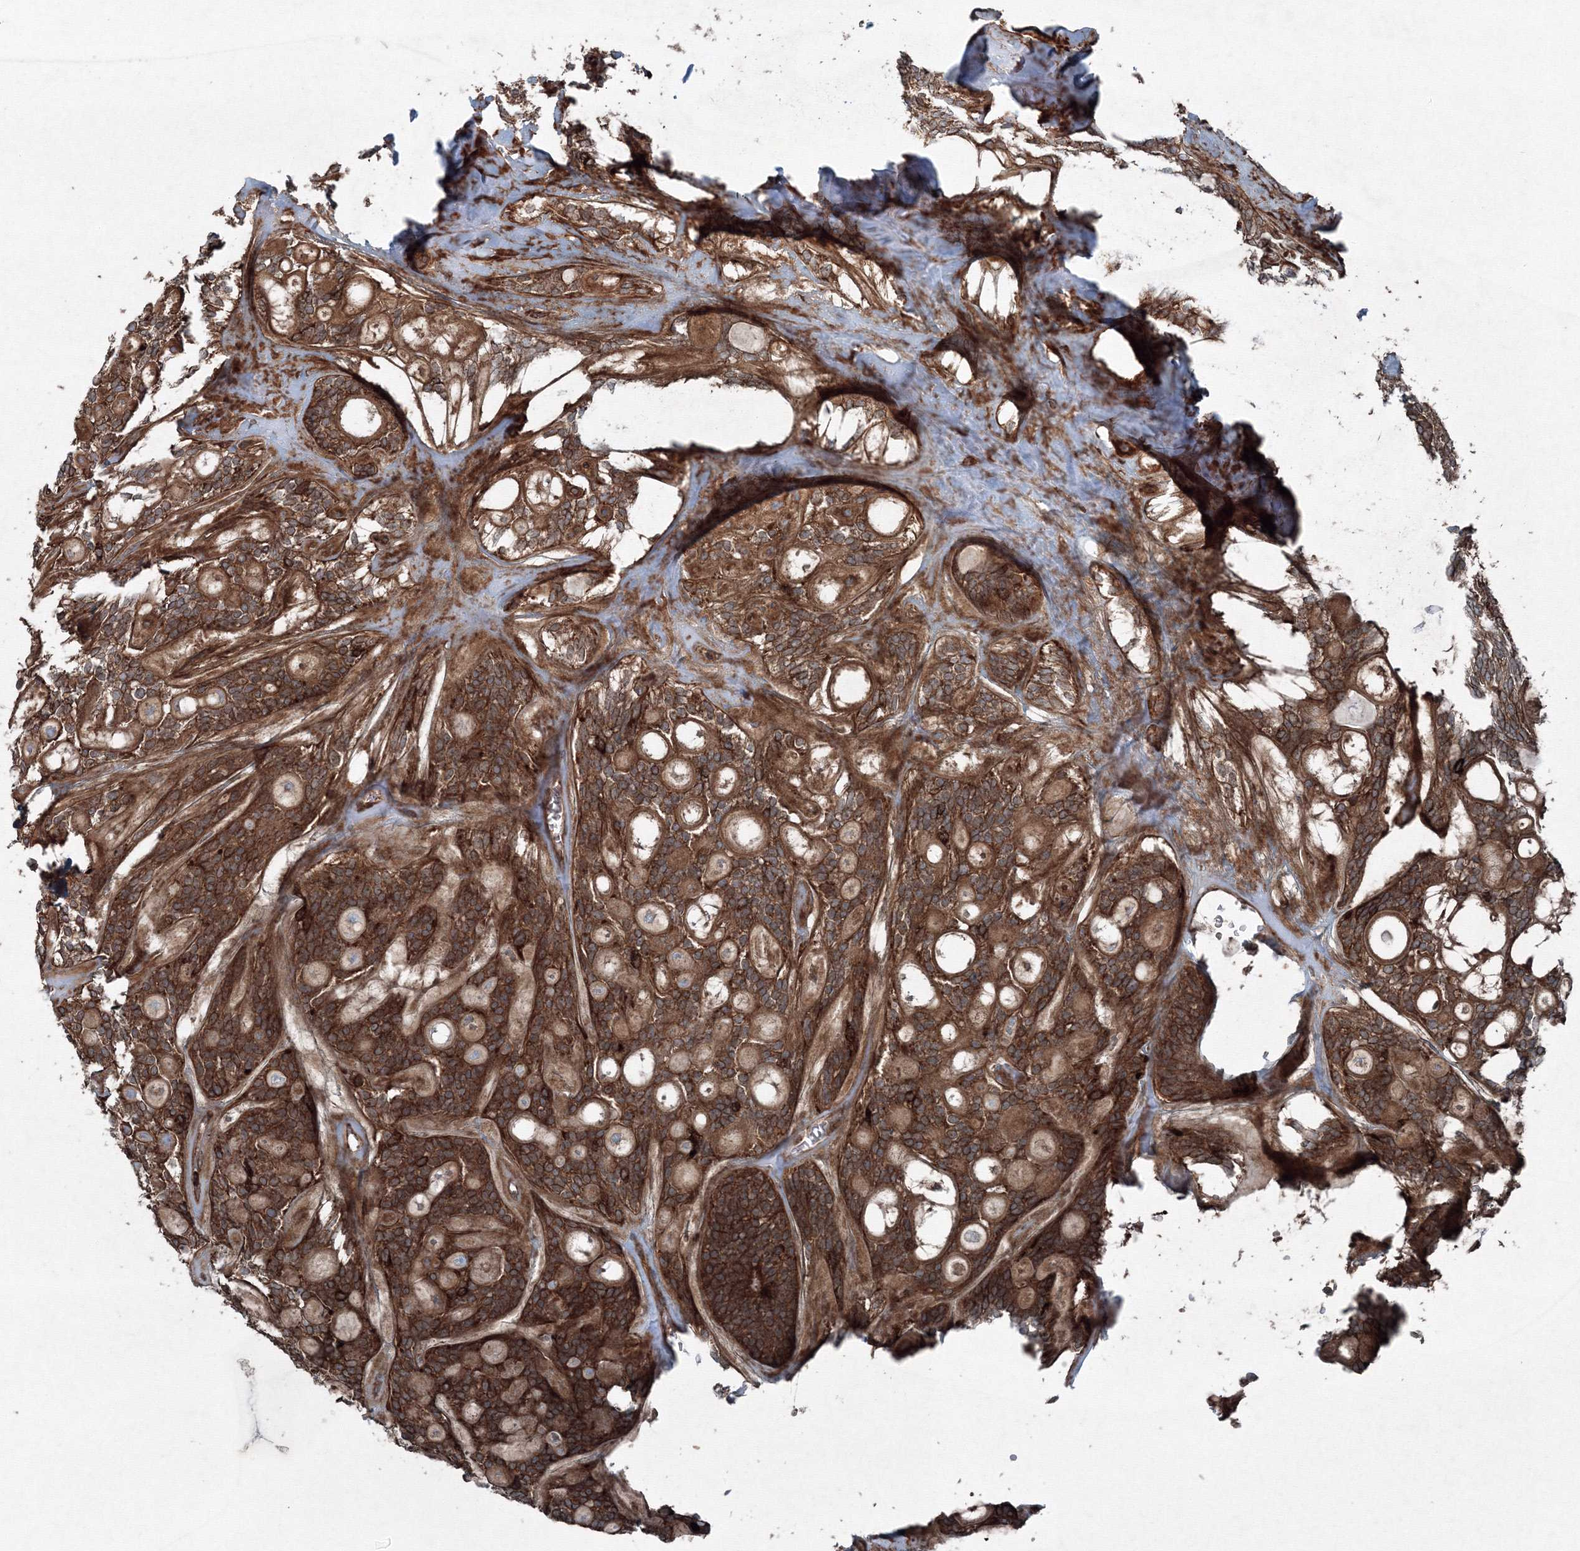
{"staining": {"intensity": "strong", "quantity": ">75%", "location": "cytoplasmic/membranous"}, "tissue": "head and neck cancer", "cell_type": "Tumor cells", "image_type": "cancer", "snomed": [{"axis": "morphology", "description": "Adenocarcinoma, NOS"}, {"axis": "topography", "description": "Head-Neck"}], "caption": "Adenocarcinoma (head and neck) stained with a brown dye shows strong cytoplasmic/membranous positive expression in about >75% of tumor cells.", "gene": "COPS7B", "patient": {"sex": "male", "age": 66}}